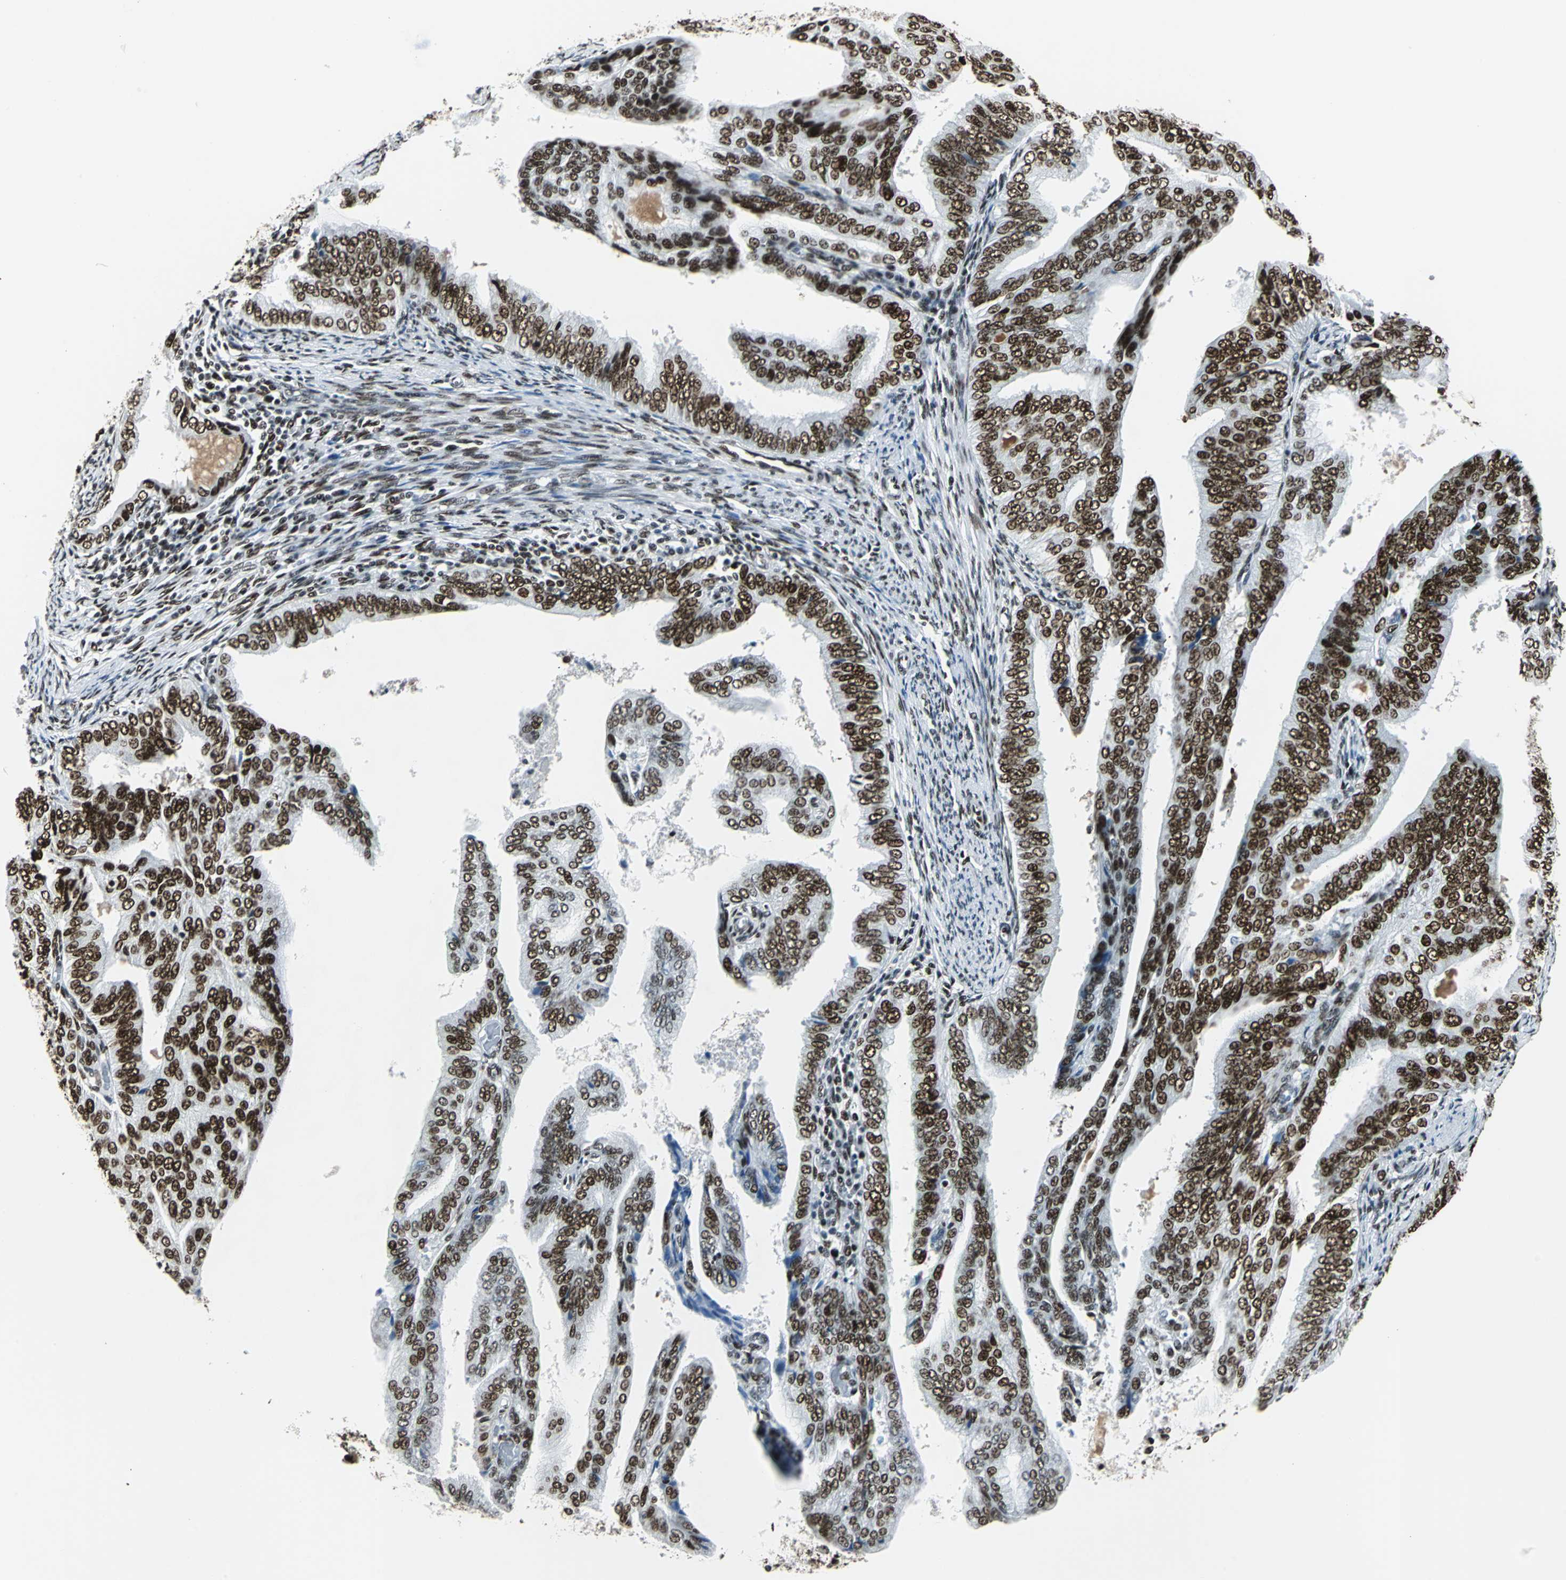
{"staining": {"intensity": "strong", "quantity": ">75%", "location": "nuclear"}, "tissue": "endometrial cancer", "cell_type": "Tumor cells", "image_type": "cancer", "snomed": [{"axis": "morphology", "description": "Adenocarcinoma, NOS"}, {"axis": "topography", "description": "Endometrium"}], "caption": "Immunohistochemistry staining of endometrial cancer, which displays high levels of strong nuclear expression in approximately >75% of tumor cells indicating strong nuclear protein positivity. The staining was performed using DAB (3,3'-diaminobenzidine) (brown) for protein detection and nuclei were counterstained in hematoxylin (blue).", "gene": "HDAC2", "patient": {"sex": "female", "age": 58}}